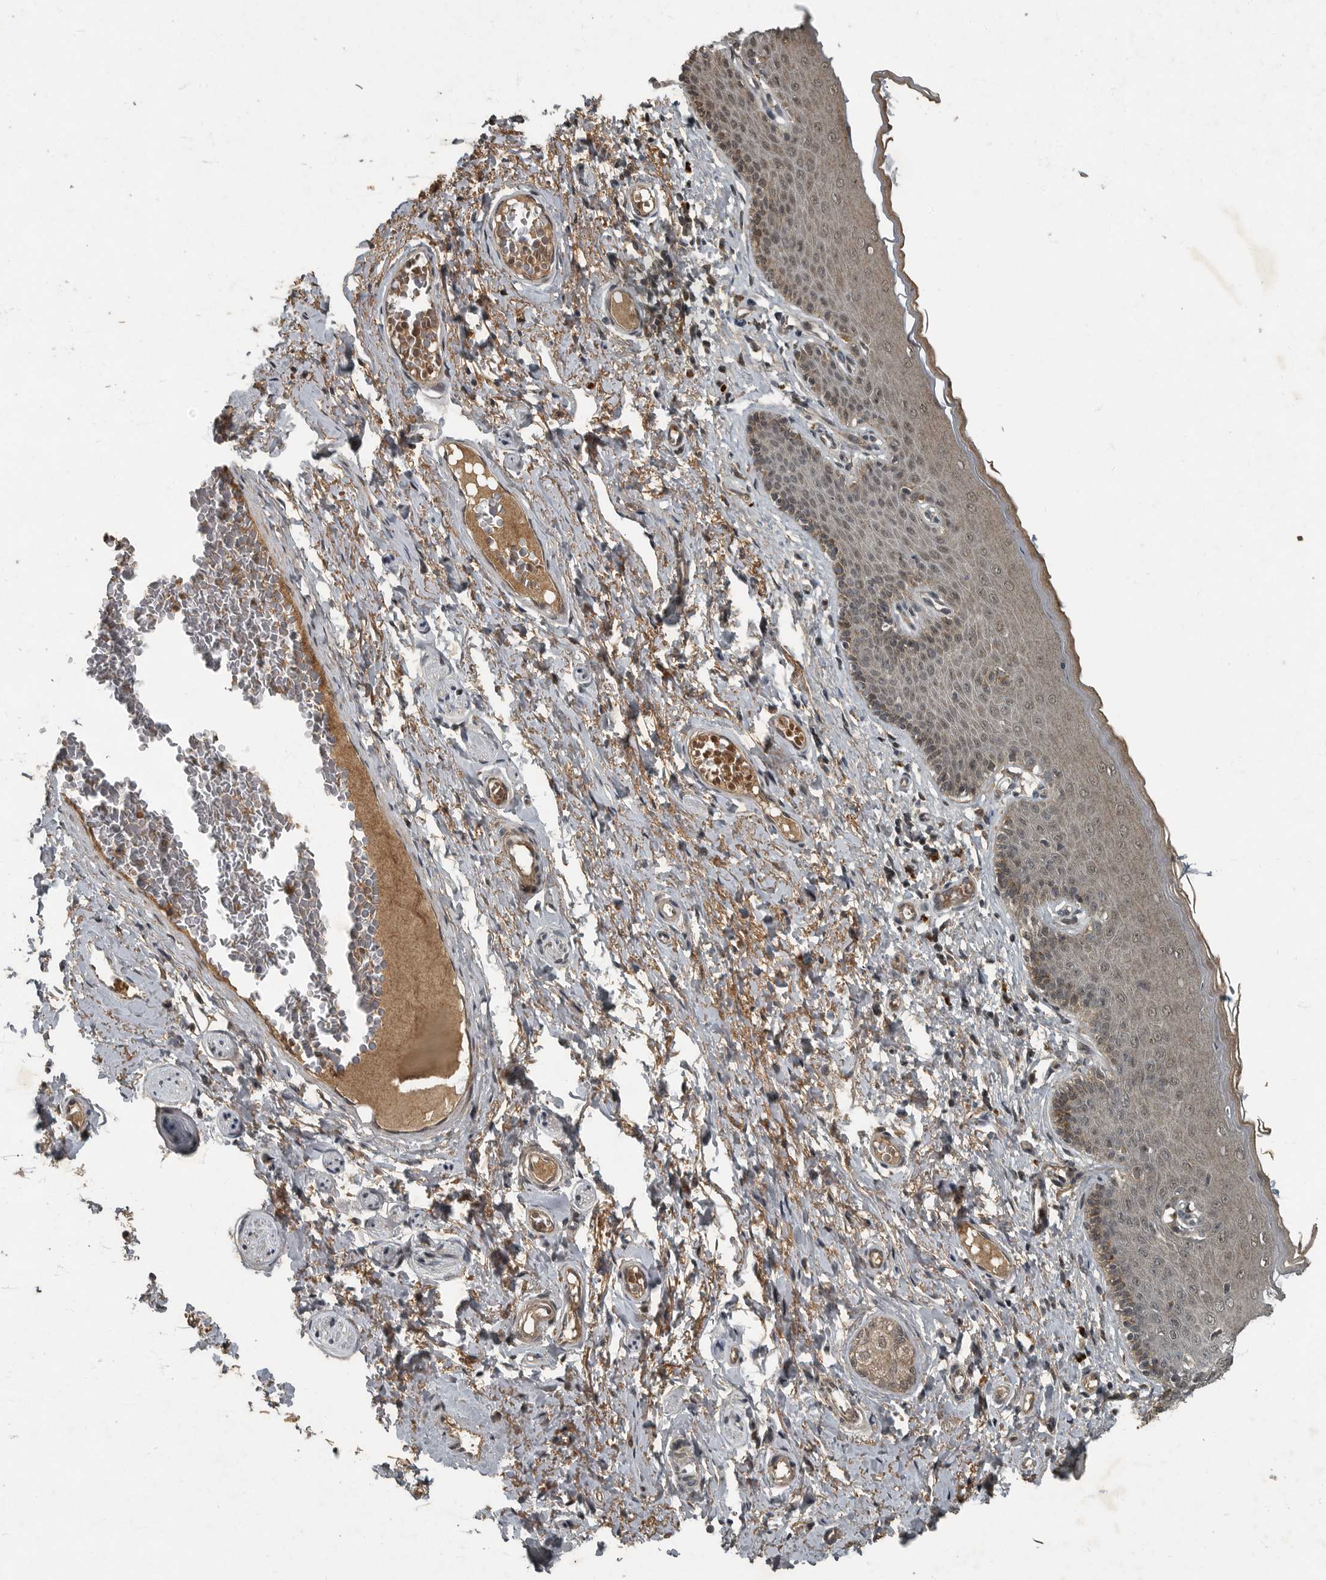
{"staining": {"intensity": "moderate", "quantity": "<25%", "location": "nuclear"}, "tissue": "skin", "cell_type": "Epidermal cells", "image_type": "normal", "snomed": [{"axis": "morphology", "description": "Normal tissue, NOS"}, {"axis": "topography", "description": "Vulva"}], "caption": "IHC micrograph of unremarkable skin stained for a protein (brown), which displays low levels of moderate nuclear positivity in about <25% of epidermal cells.", "gene": "FOXO1", "patient": {"sex": "female", "age": 66}}